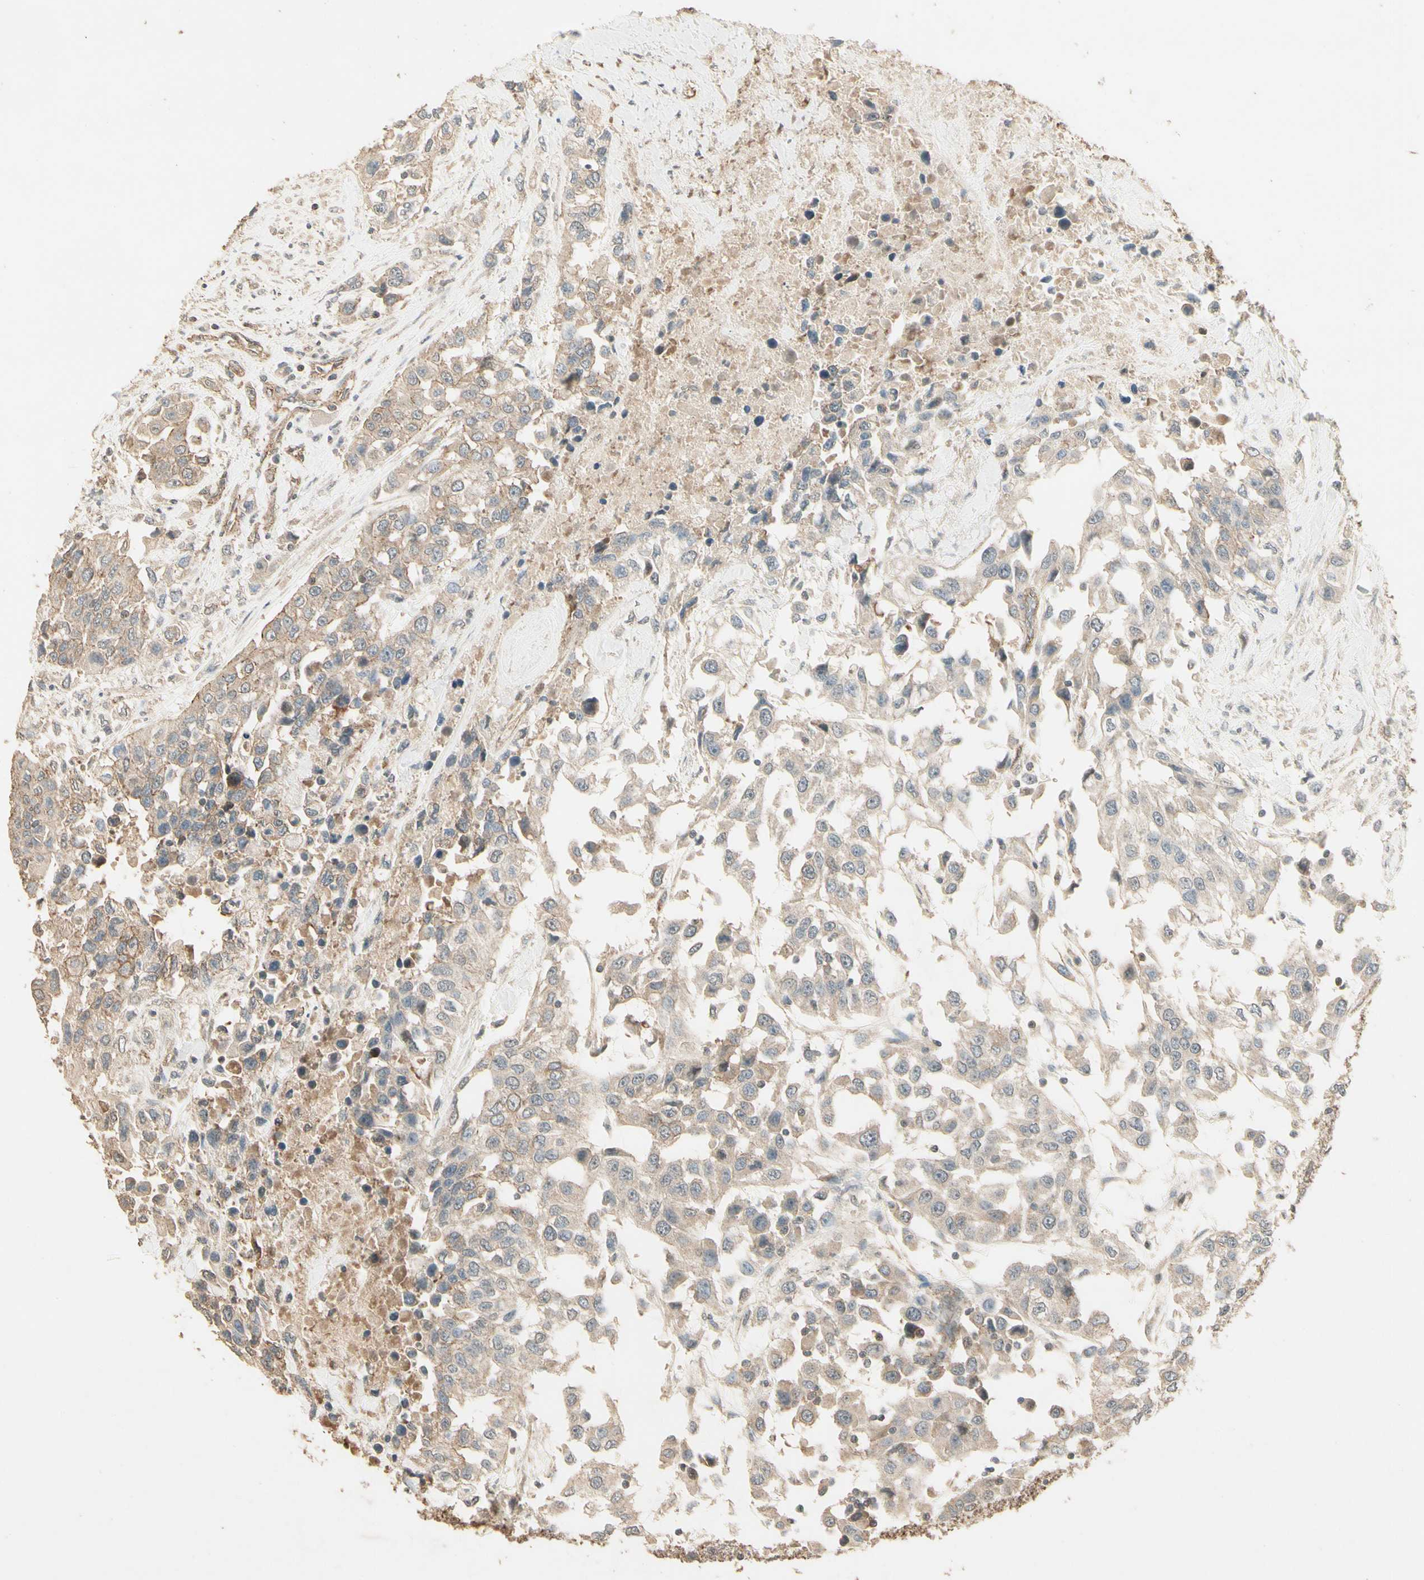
{"staining": {"intensity": "weak", "quantity": ">75%", "location": "cytoplasmic/membranous"}, "tissue": "urothelial cancer", "cell_type": "Tumor cells", "image_type": "cancer", "snomed": [{"axis": "morphology", "description": "Urothelial carcinoma, High grade"}, {"axis": "topography", "description": "Urinary bladder"}], "caption": "A high-resolution histopathology image shows immunohistochemistry staining of urothelial cancer, which exhibits weak cytoplasmic/membranous staining in approximately >75% of tumor cells.", "gene": "RNF180", "patient": {"sex": "female", "age": 80}}